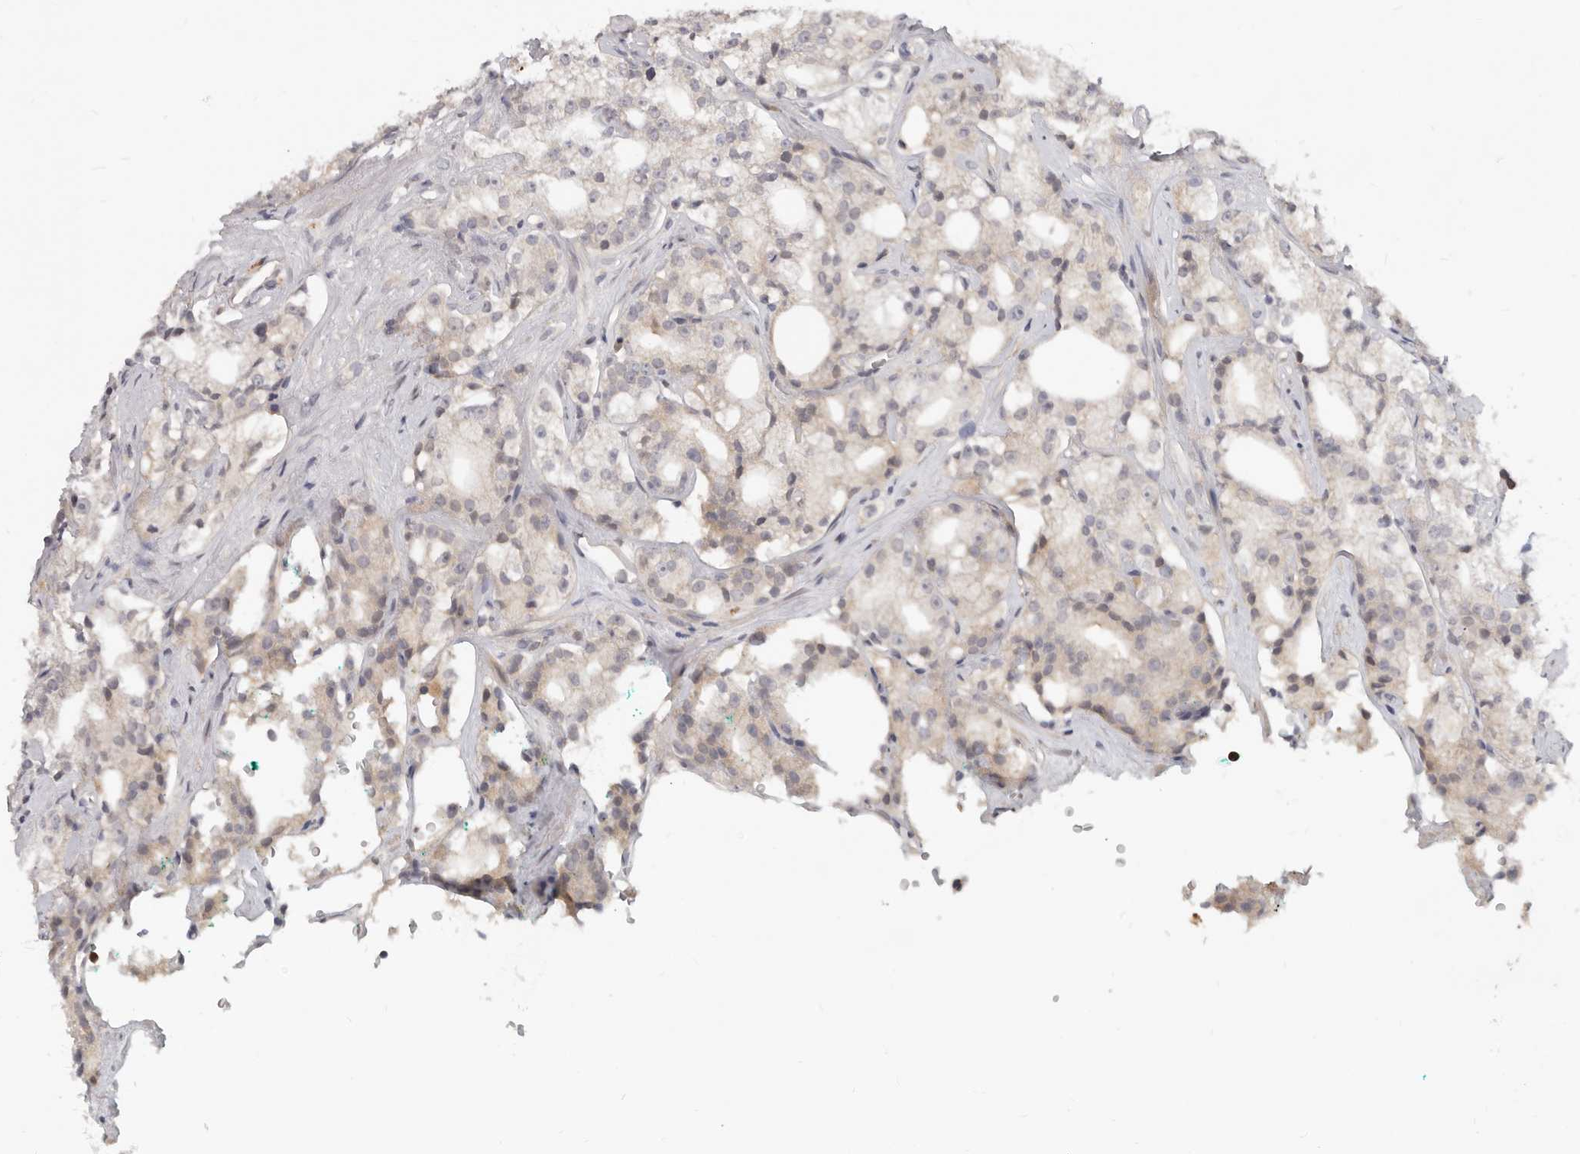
{"staining": {"intensity": "moderate", "quantity": "<25%", "location": "nuclear"}, "tissue": "prostate cancer", "cell_type": "Tumor cells", "image_type": "cancer", "snomed": [{"axis": "morphology", "description": "Adenocarcinoma, High grade"}, {"axis": "topography", "description": "Prostate"}], "caption": "About <25% of tumor cells in high-grade adenocarcinoma (prostate) display moderate nuclear protein expression as visualized by brown immunohistochemical staining.", "gene": "USP49", "patient": {"sex": "male", "age": 64}}